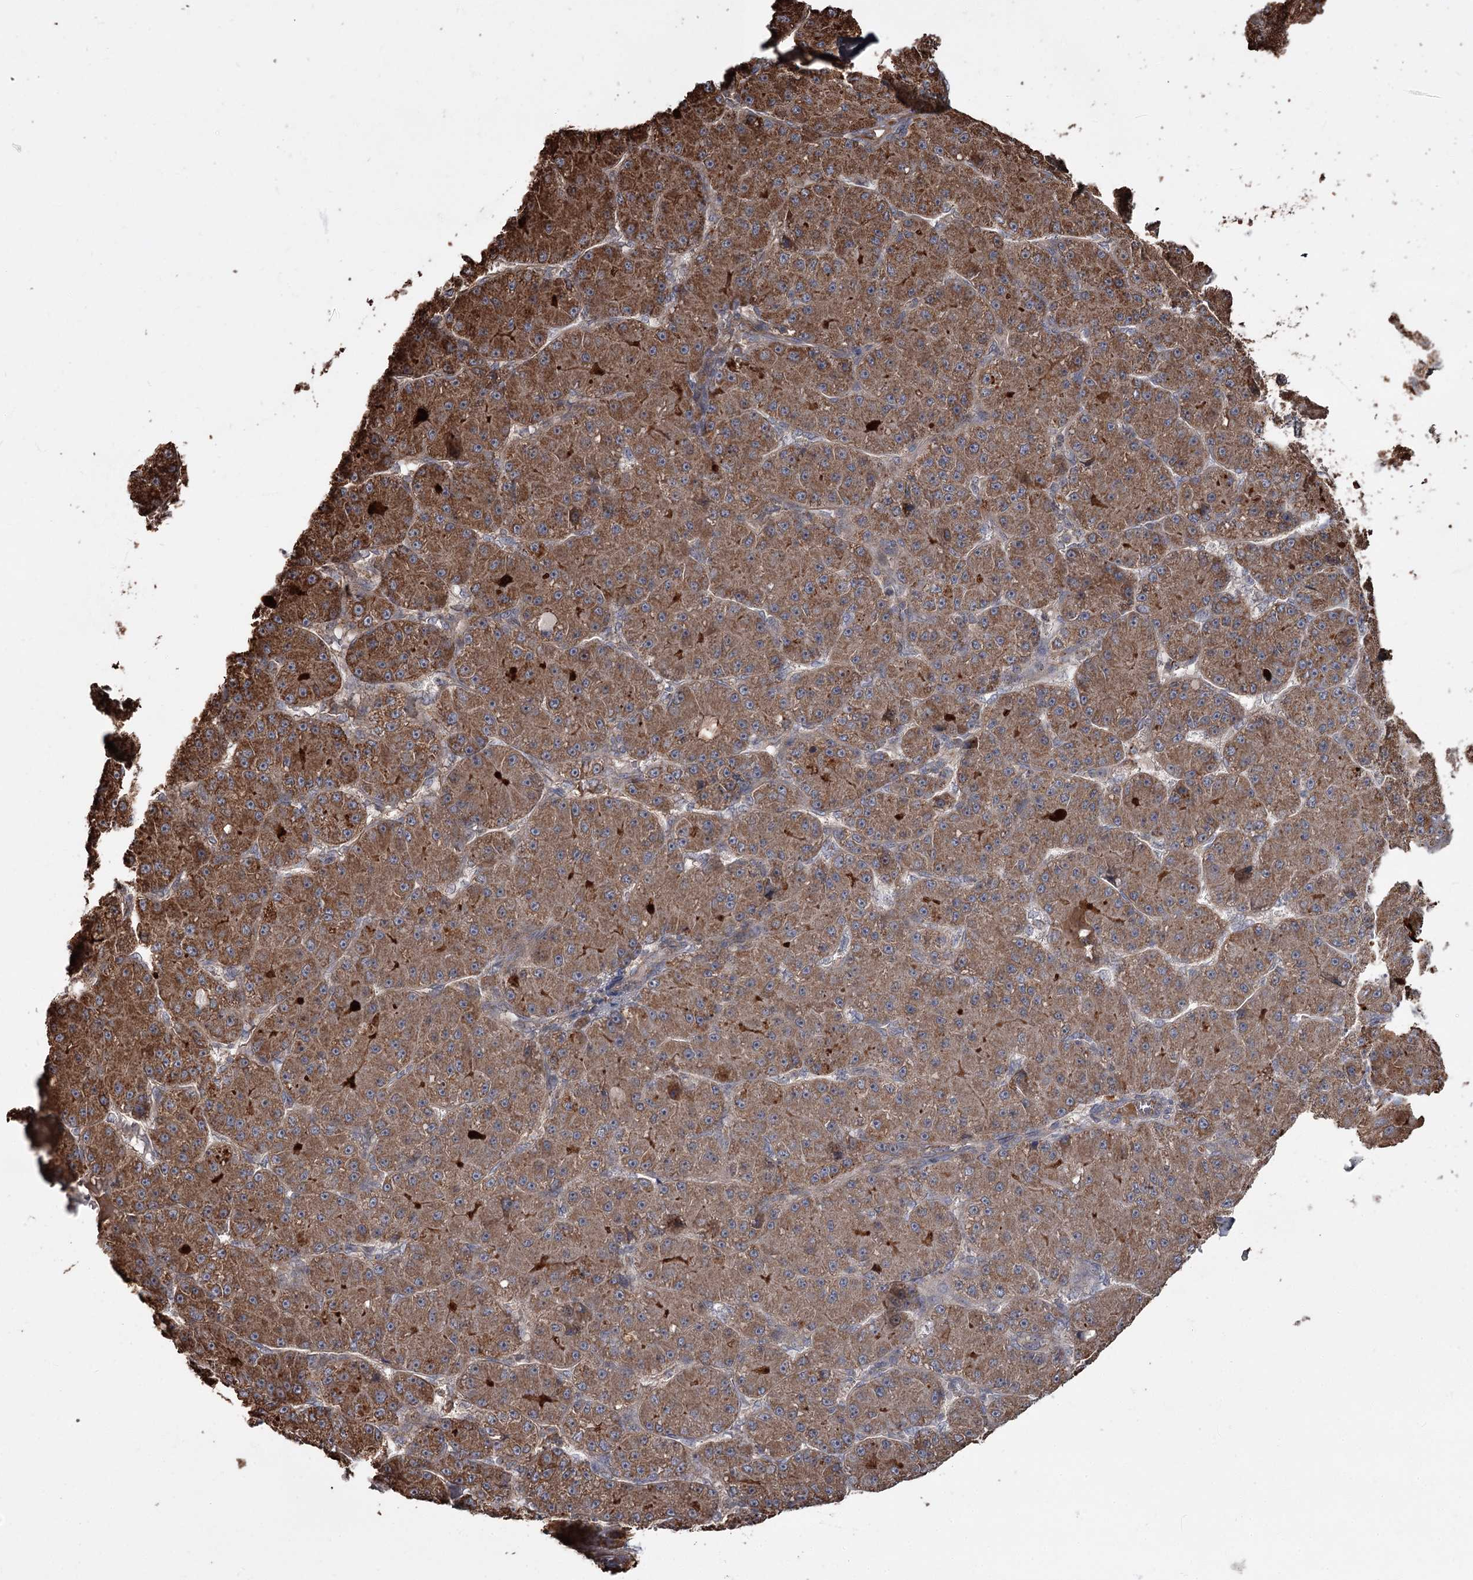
{"staining": {"intensity": "strong", "quantity": ">75%", "location": "cytoplasmic/membranous"}, "tissue": "liver cancer", "cell_type": "Tumor cells", "image_type": "cancer", "snomed": [{"axis": "morphology", "description": "Carcinoma, Hepatocellular, NOS"}, {"axis": "topography", "description": "Liver"}], "caption": "DAB (3,3'-diaminobenzidine) immunohistochemical staining of liver hepatocellular carcinoma displays strong cytoplasmic/membranous protein expression in about >75% of tumor cells. (Stains: DAB (3,3'-diaminobenzidine) in brown, nuclei in blue, Microscopy: brightfield microscopy at high magnification).", "gene": "THAP9", "patient": {"sex": "male", "age": 67}}